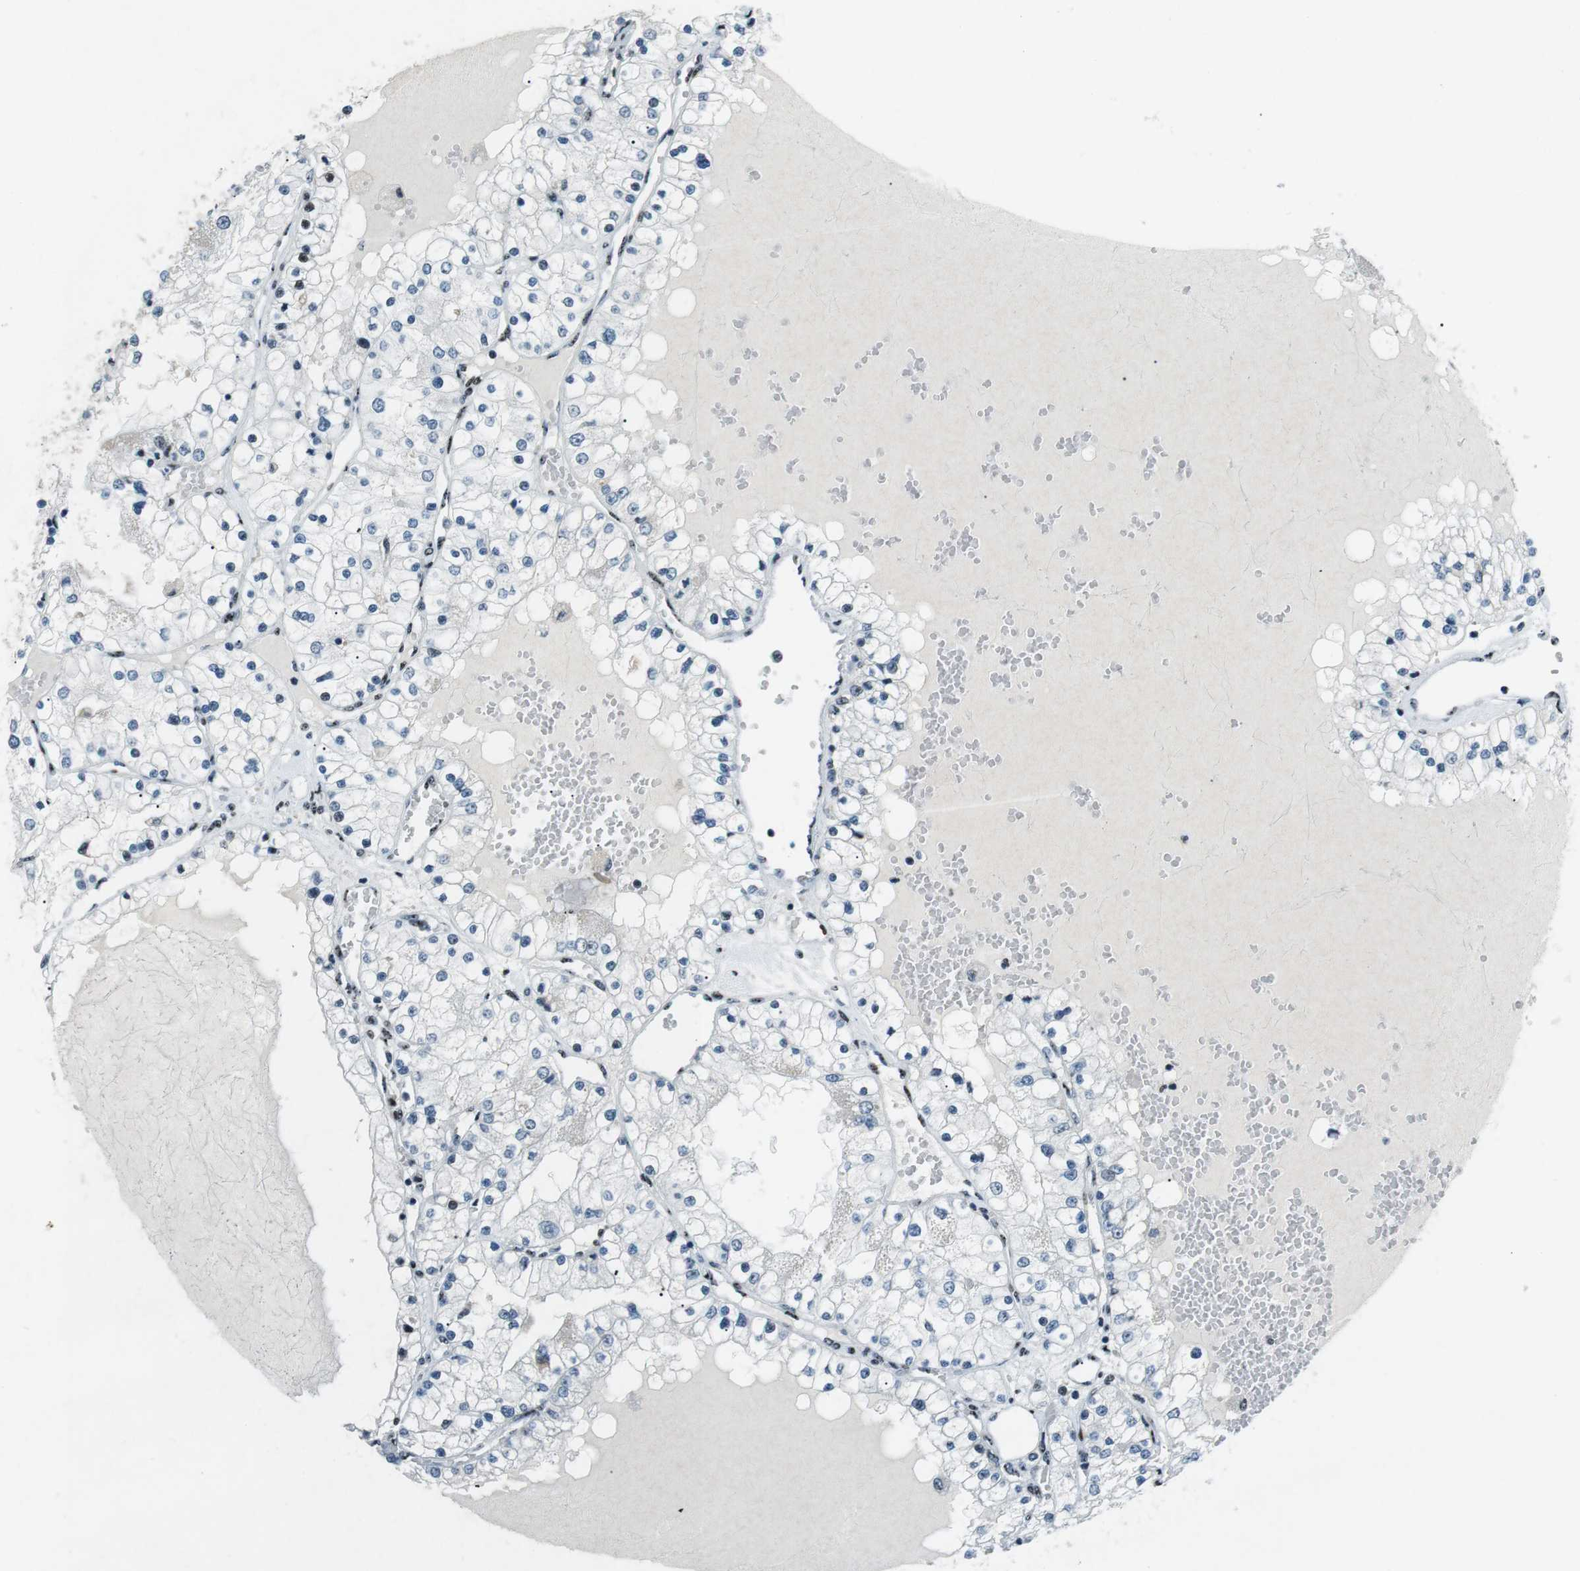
{"staining": {"intensity": "weak", "quantity": "<25%", "location": "nuclear"}, "tissue": "renal cancer", "cell_type": "Tumor cells", "image_type": "cancer", "snomed": [{"axis": "morphology", "description": "Adenocarcinoma, NOS"}, {"axis": "topography", "description": "Kidney"}], "caption": "Immunohistochemical staining of renal adenocarcinoma shows no significant positivity in tumor cells.", "gene": "PML", "patient": {"sex": "male", "age": 68}}